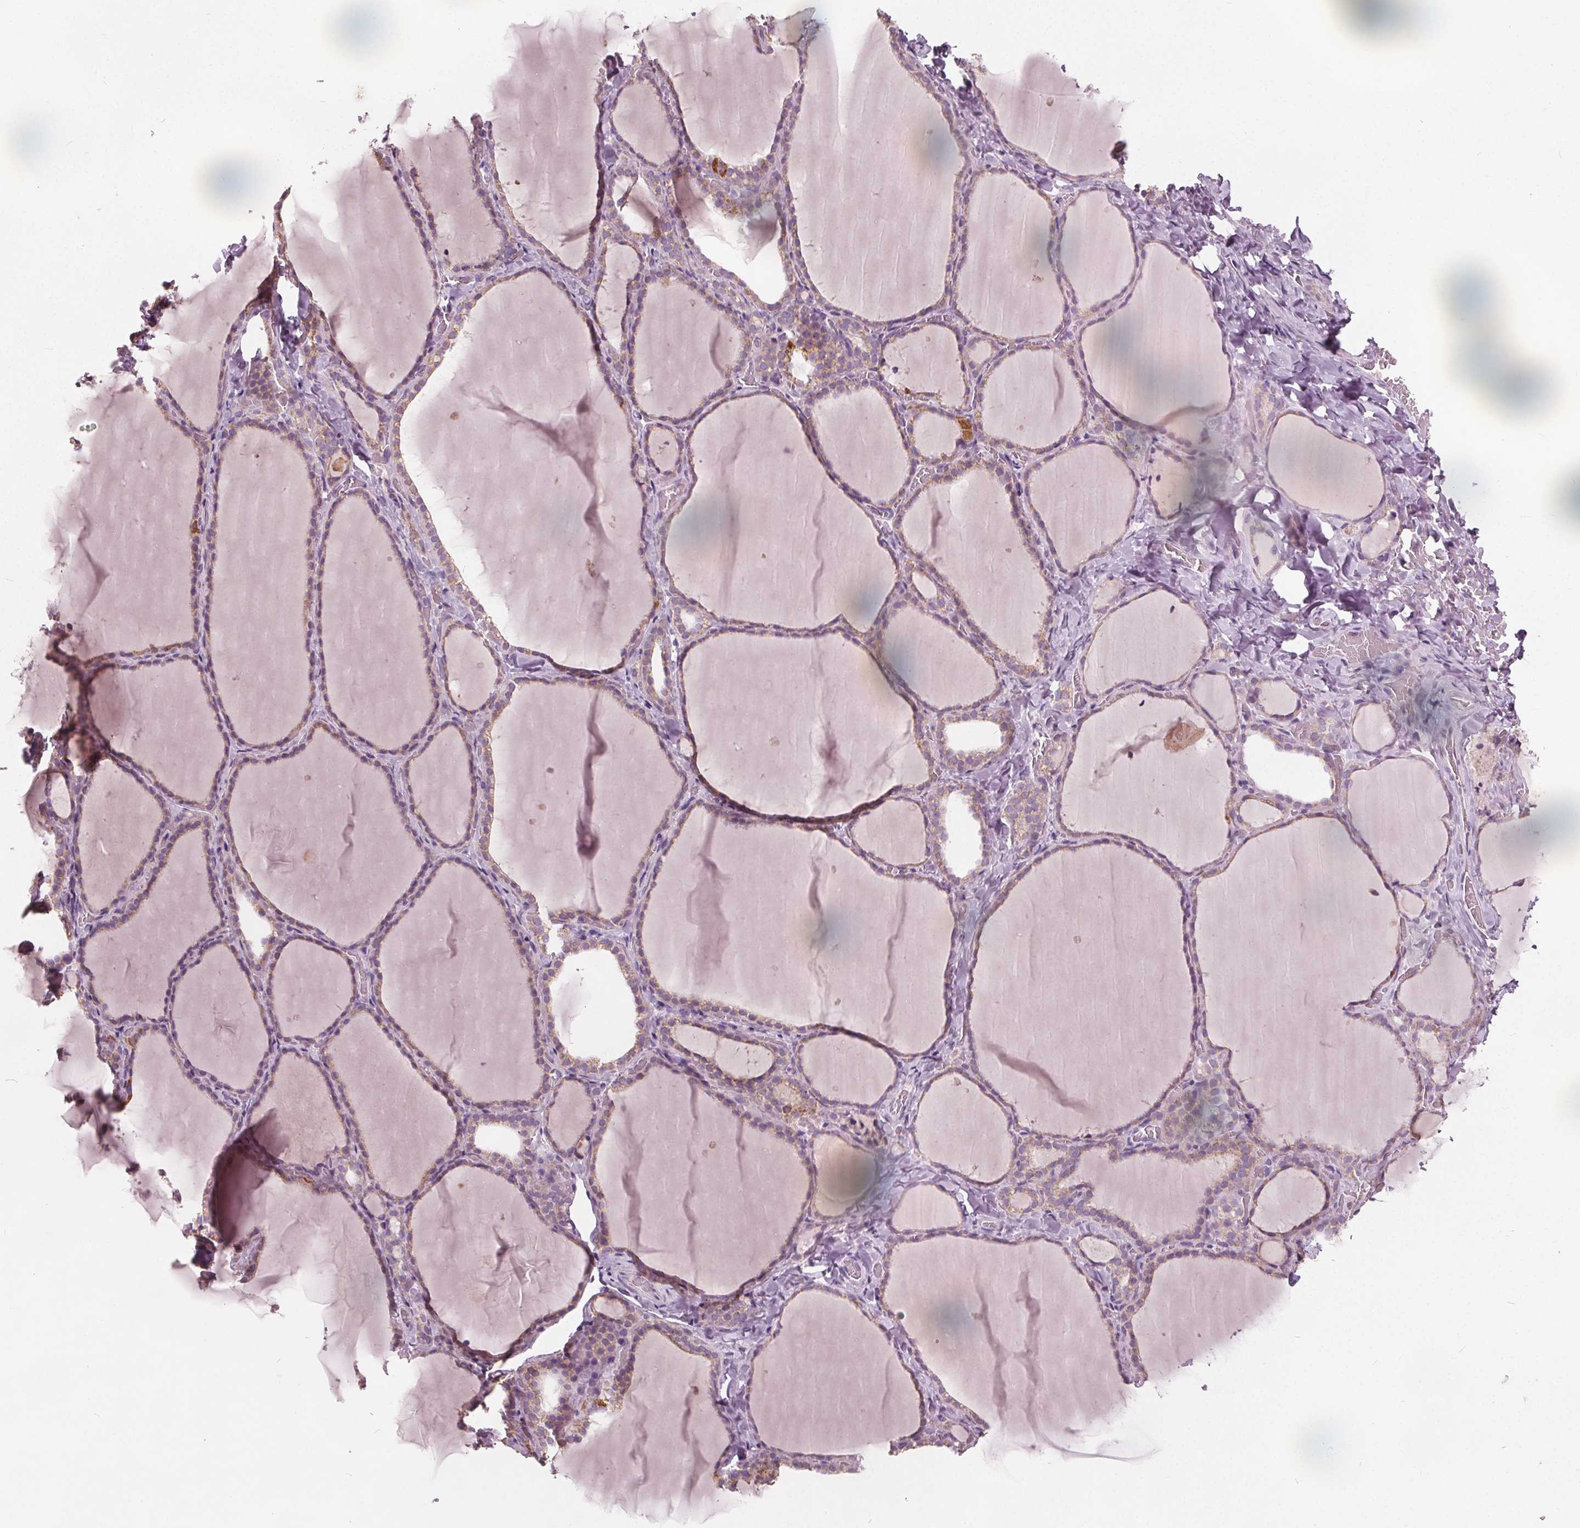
{"staining": {"intensity": "weak", "quantity": ">75%", "location": "cytoplasmic/membranous"}, "tissue": "thyroid gland", "cell_type": "Glandular cells", "image_type": "normal", "snomed": [{"axis": "morphology", "description": "Normal tissue, NOS"}, {"axis": "topography", "description": "Thyroid gland"}], "caption": "The immunohistochemical stain shows weak cytoplasmic/membranous positivity in glandular cells of benign thyroid gland.", "gene": "ECI2", "patient": {"sex": "female", "age": 22}}